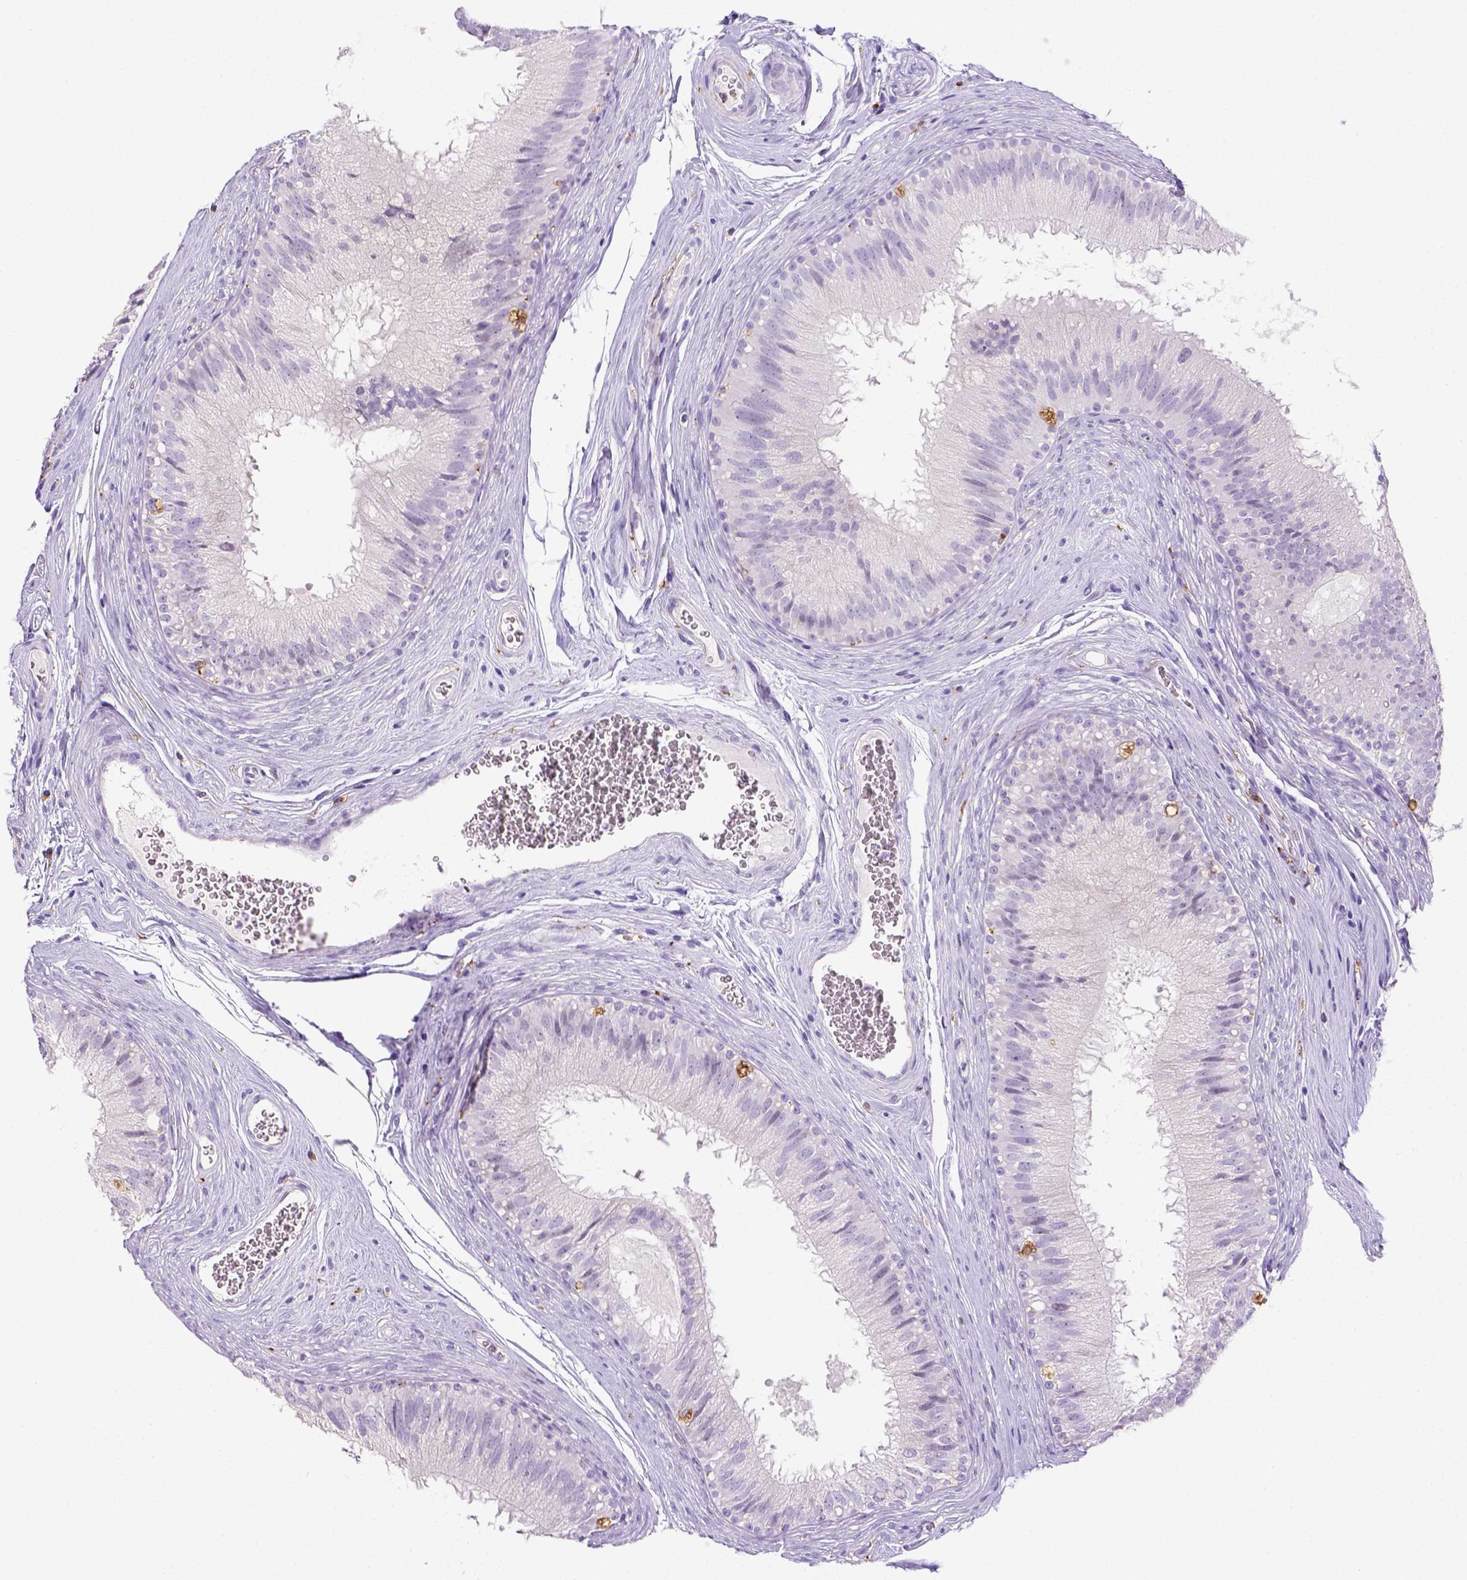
{"staining": {"intensity": "negative", "quantity": "none", "location": "none"}, "tissue": "epididymis", "cell_type": "Glandular cells", "image_type": "normal", "snomed": [{"axis": "morphology", "description": "Normal tissue, NOS"}, {"axis": "topography", "description": "Epididymis"}], "caption": "A high-resolution histopathology image shows immunohistochemistry (IHC) staining of normal epididymis, which exhibits no significant staining in glandular cells. Nuclei are stained in blue.", "gene": "CD68", "patient": {"sex": "male", "age": 37}}